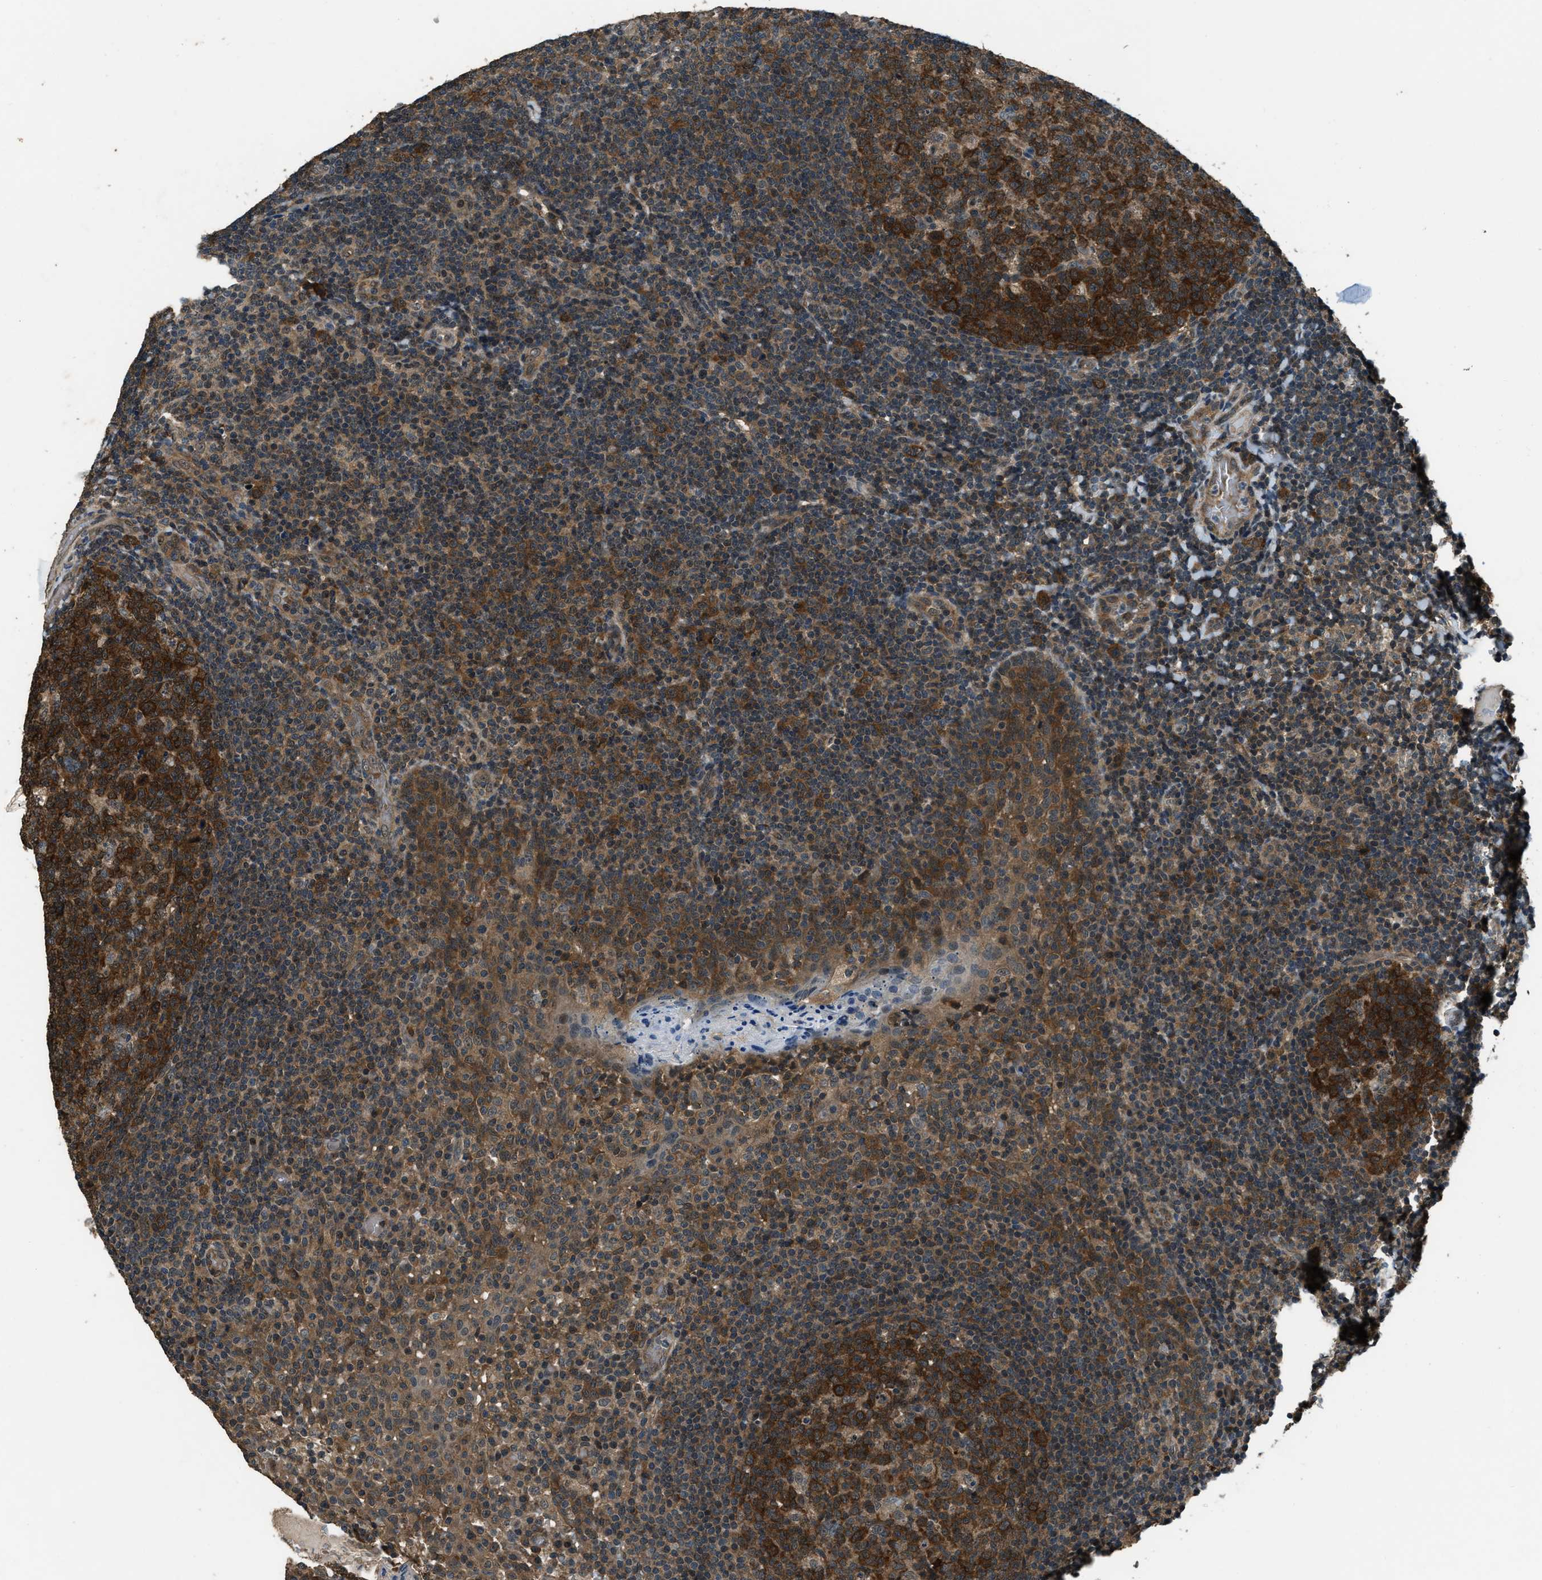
{"staining": {"intensity": "strong", "quantity": ">75%", "location": "cytoplasmic/membranous"}, "tissue": "tonsil", "cell_type": "Germinal center cells", "image_type": "normal", "snomed": [{"axis": "morphology", "description": "Normal tissue, NOS"}, {"axis": "topography", "description": "Tonsil"}], "caption": "The micrograph reveals staining of benign tonsil, revealing strong cytoplasmic/membranous protein staining (brown color) within germinal center cells.", "gene": "NUDCD3", "patient": {"sex": "female", "age": 19}}